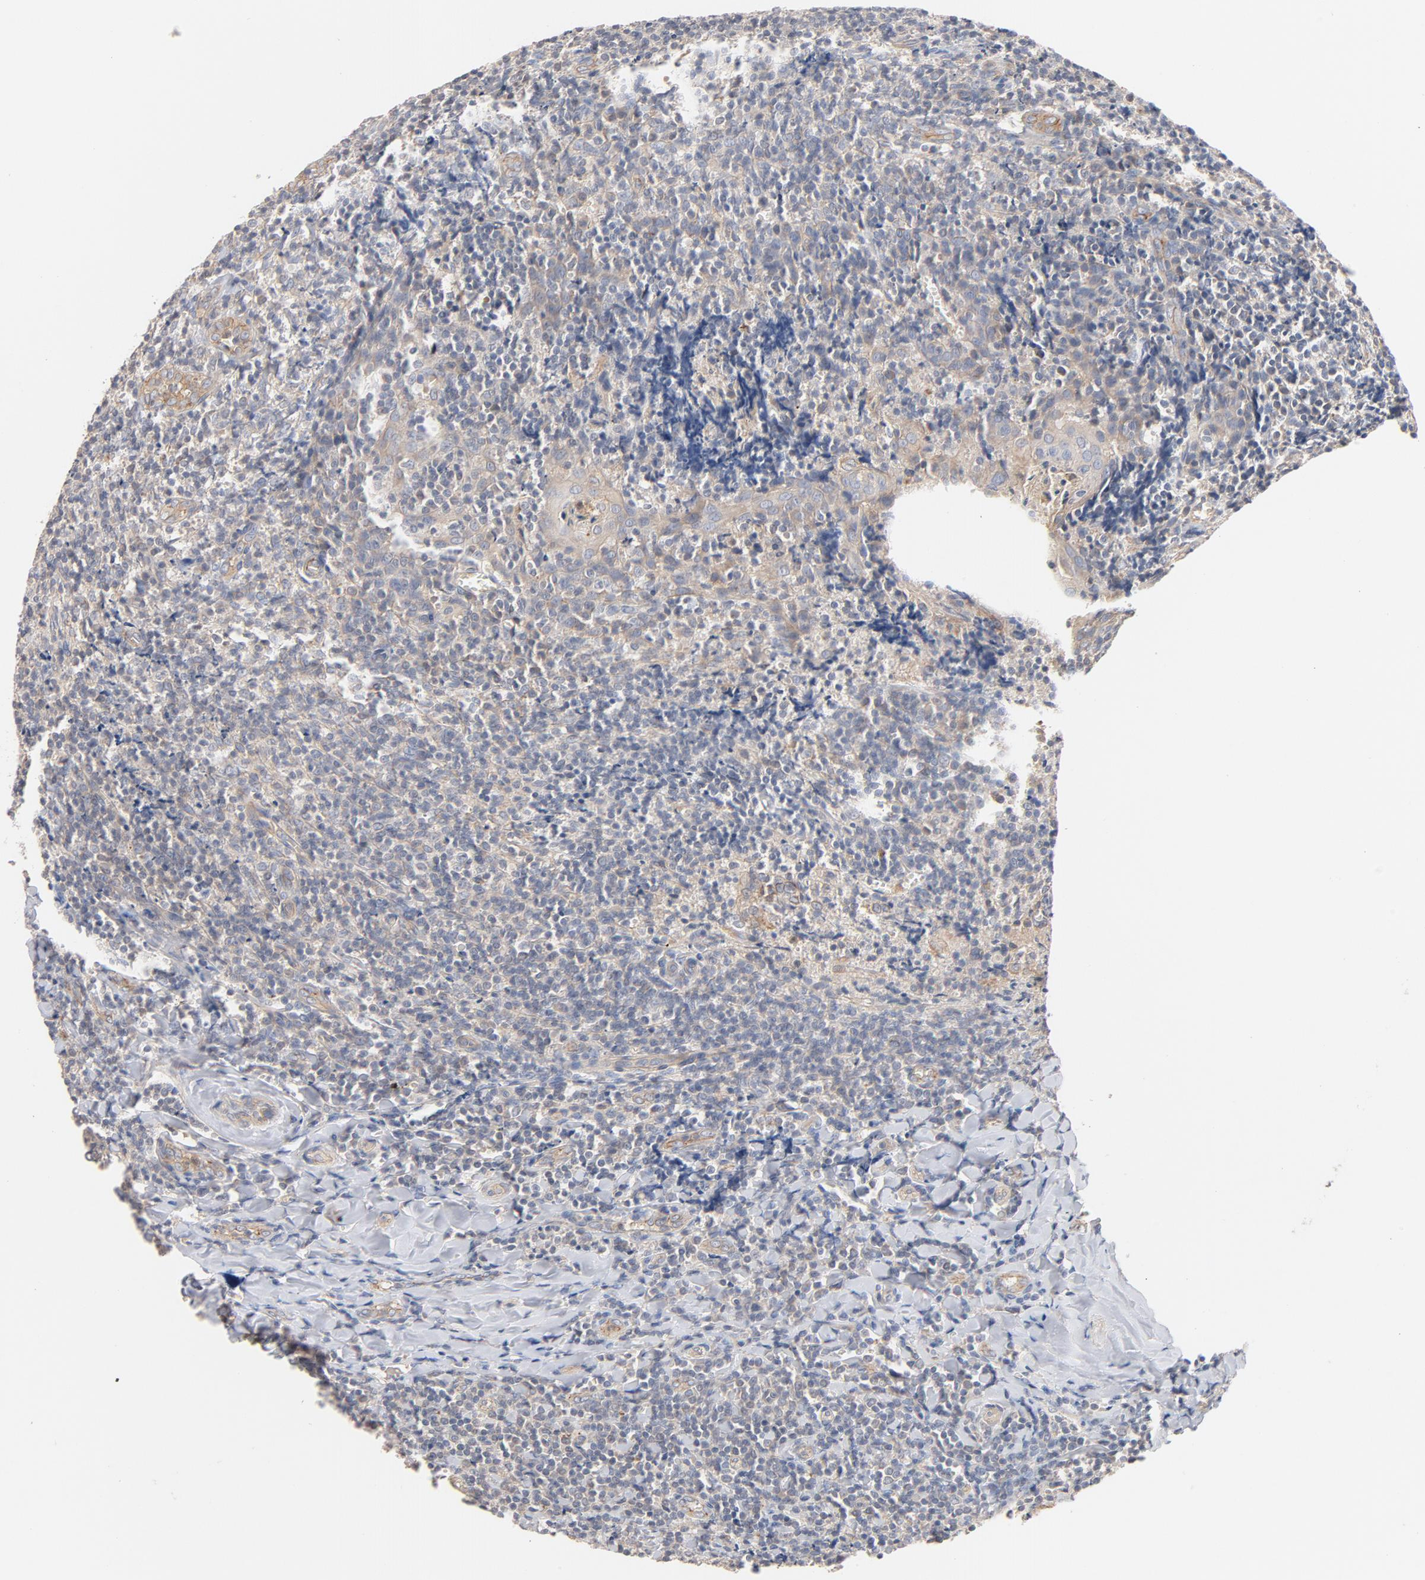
{"staining": {"intensity": "weak", "quantity": ">75%", "location": "cytoplasmic/membranous"}, "tissue": "tonsil", "cell_type": "Germinal center cells", "image_type": "normal", "snomed": [{"axis": "morphology", "description": "Normal tissue, NOS"}, {"axis": "topography", "description": "Tonsil"}], "caption": "Protein staining of normal tonsil displays weak cytoplasmic/membranous expression in about >75% of germinal center cells. (DAB = brown stain, brightfield microscopy at high magnification).", "gene": "STRN3", "patient": {"sex": "male", "age": 20}}